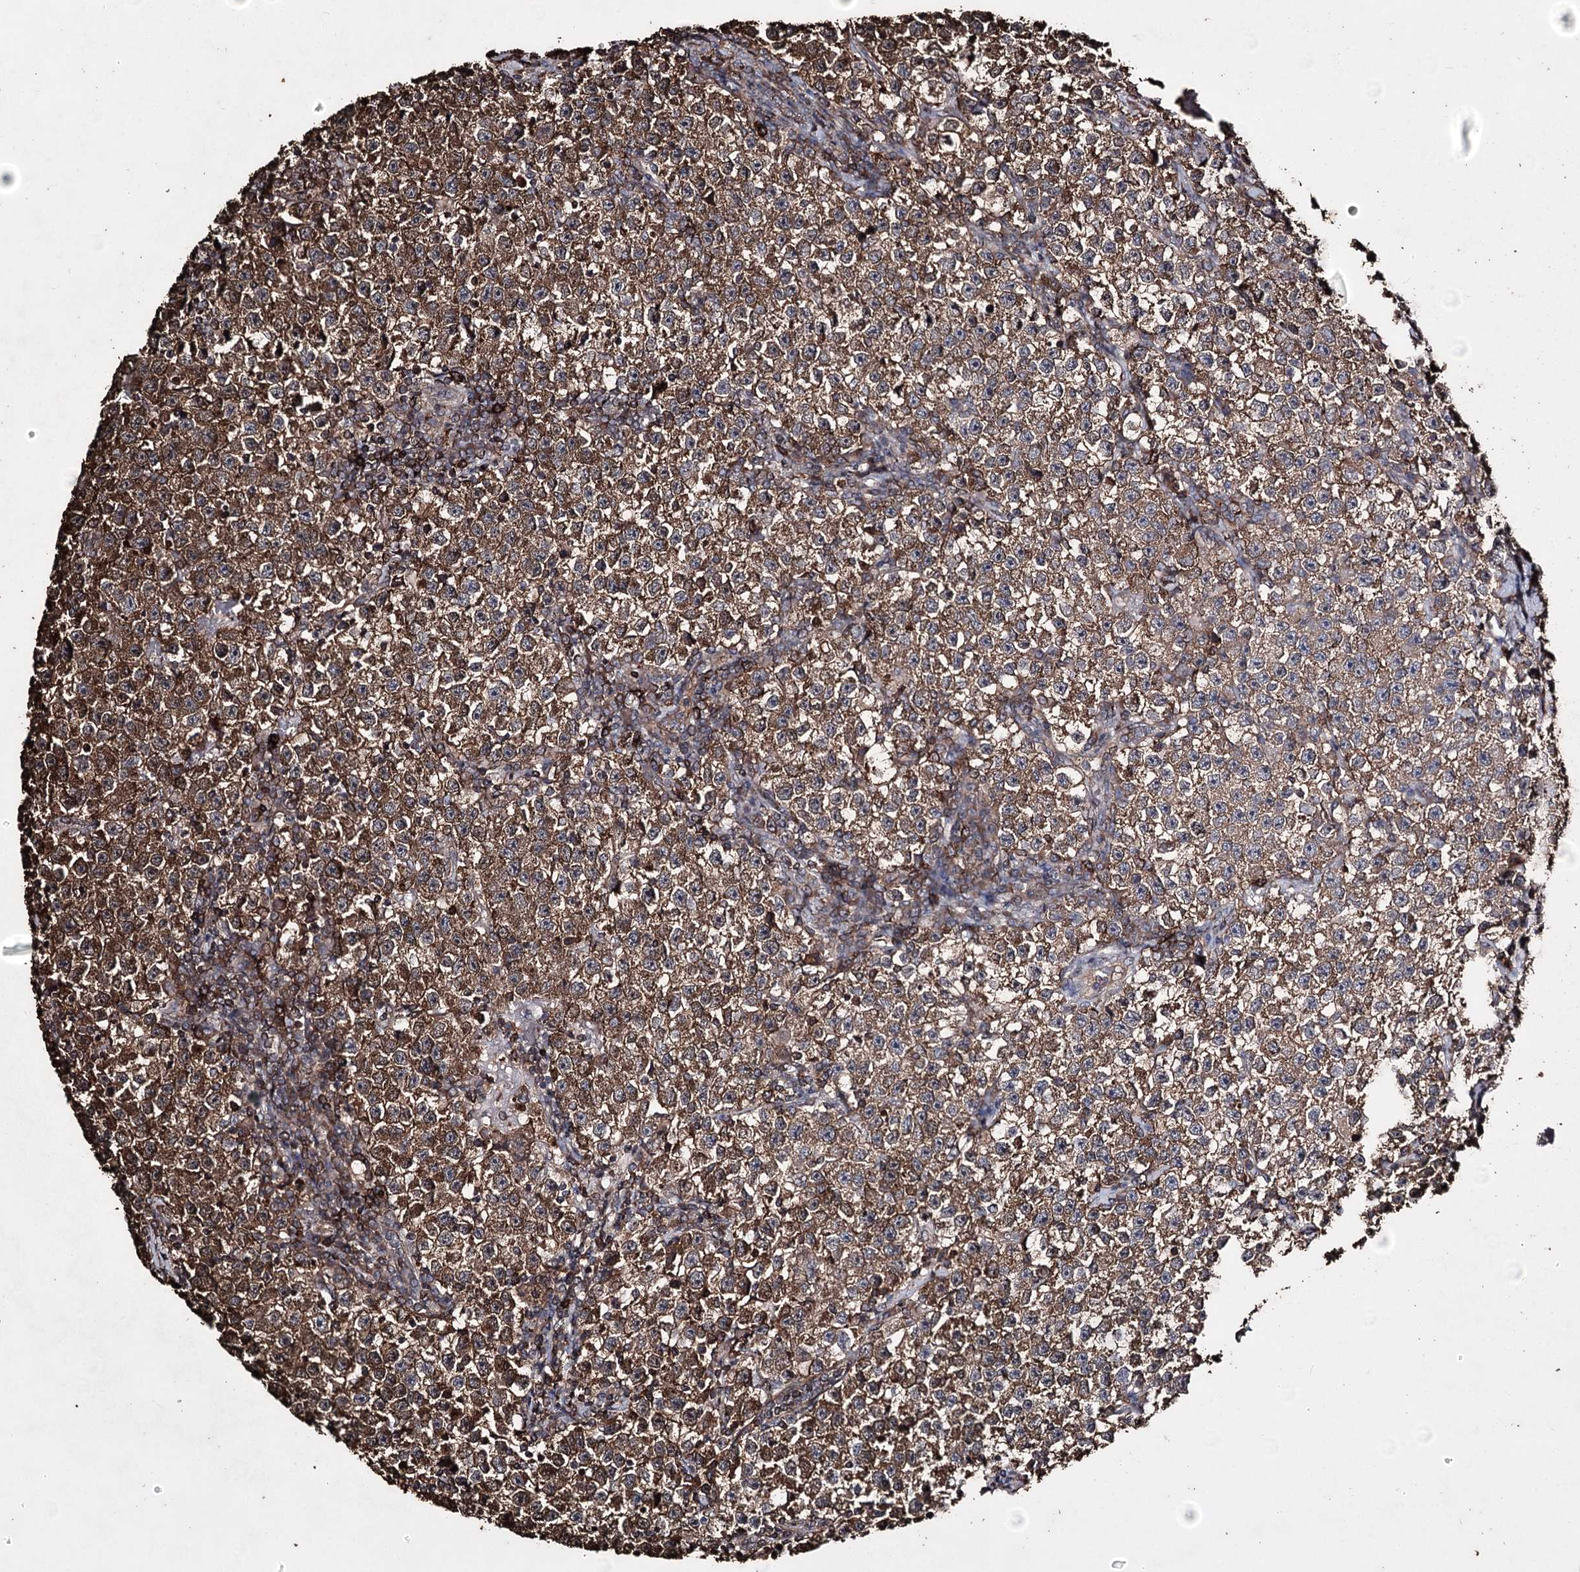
{"staining": {"intensity": "moderate", "quantity": ">75%", "location": "cytoplasmic/membranous"}, "tissue": "testis cancer", "cell_type": "Tumor cells", "image_type": "cancer", "snomed": [{"axis": "morphology", "description": "Seminoma, NOS"}, {"axis": "topography", "description": "Testis"}], "caption": "Testis cancer was stained to show a protein in brown. There is medium levels of moderate cytoplasmic/membranous positivity in approximately >75% of tumor cells.", "gene": "ZNF662", "patient": {"sex": "male", "age": 22}}